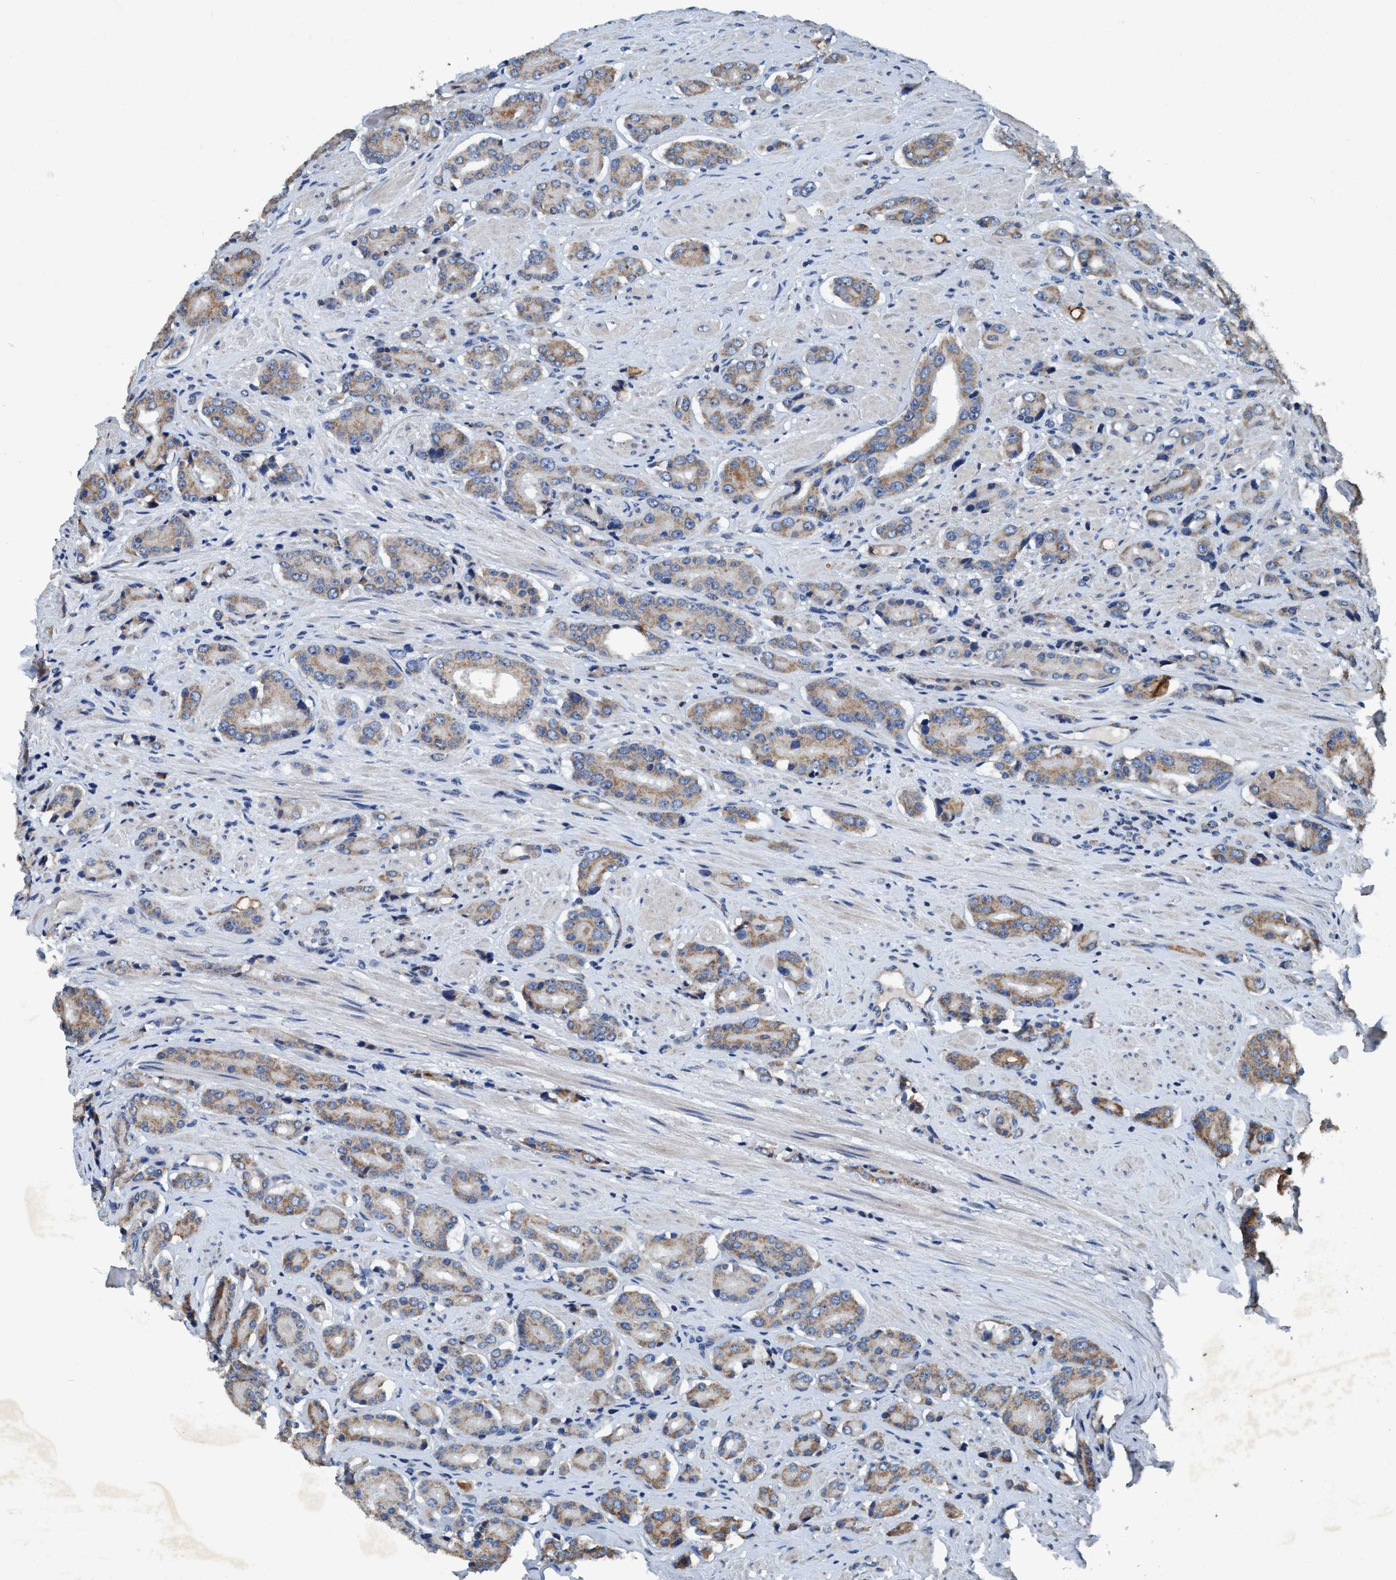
{"staining": {"intensity": "moderate", "quantity": "25%-75%", "location": "cytoplasmic/membranous"}, "tissue": "prostate cancer", "cell_type": "Tumor cells", "image_type": "cancer", "snomed": [{"axis": "morphology", "description": "Adenocarcinoma, High grade"}, {"axis": "topography", "description": "Prostate"}], "caption": "Immunohistochemical staining of human prostate cancer (high-grade adenocarcinoma) reveals moderate cytoplasmic/membranous protein staining in approximately 25%-75% of tumor cells.", "gene": "ANKFN1", "patient": {"sex": "male", "age": 71}}